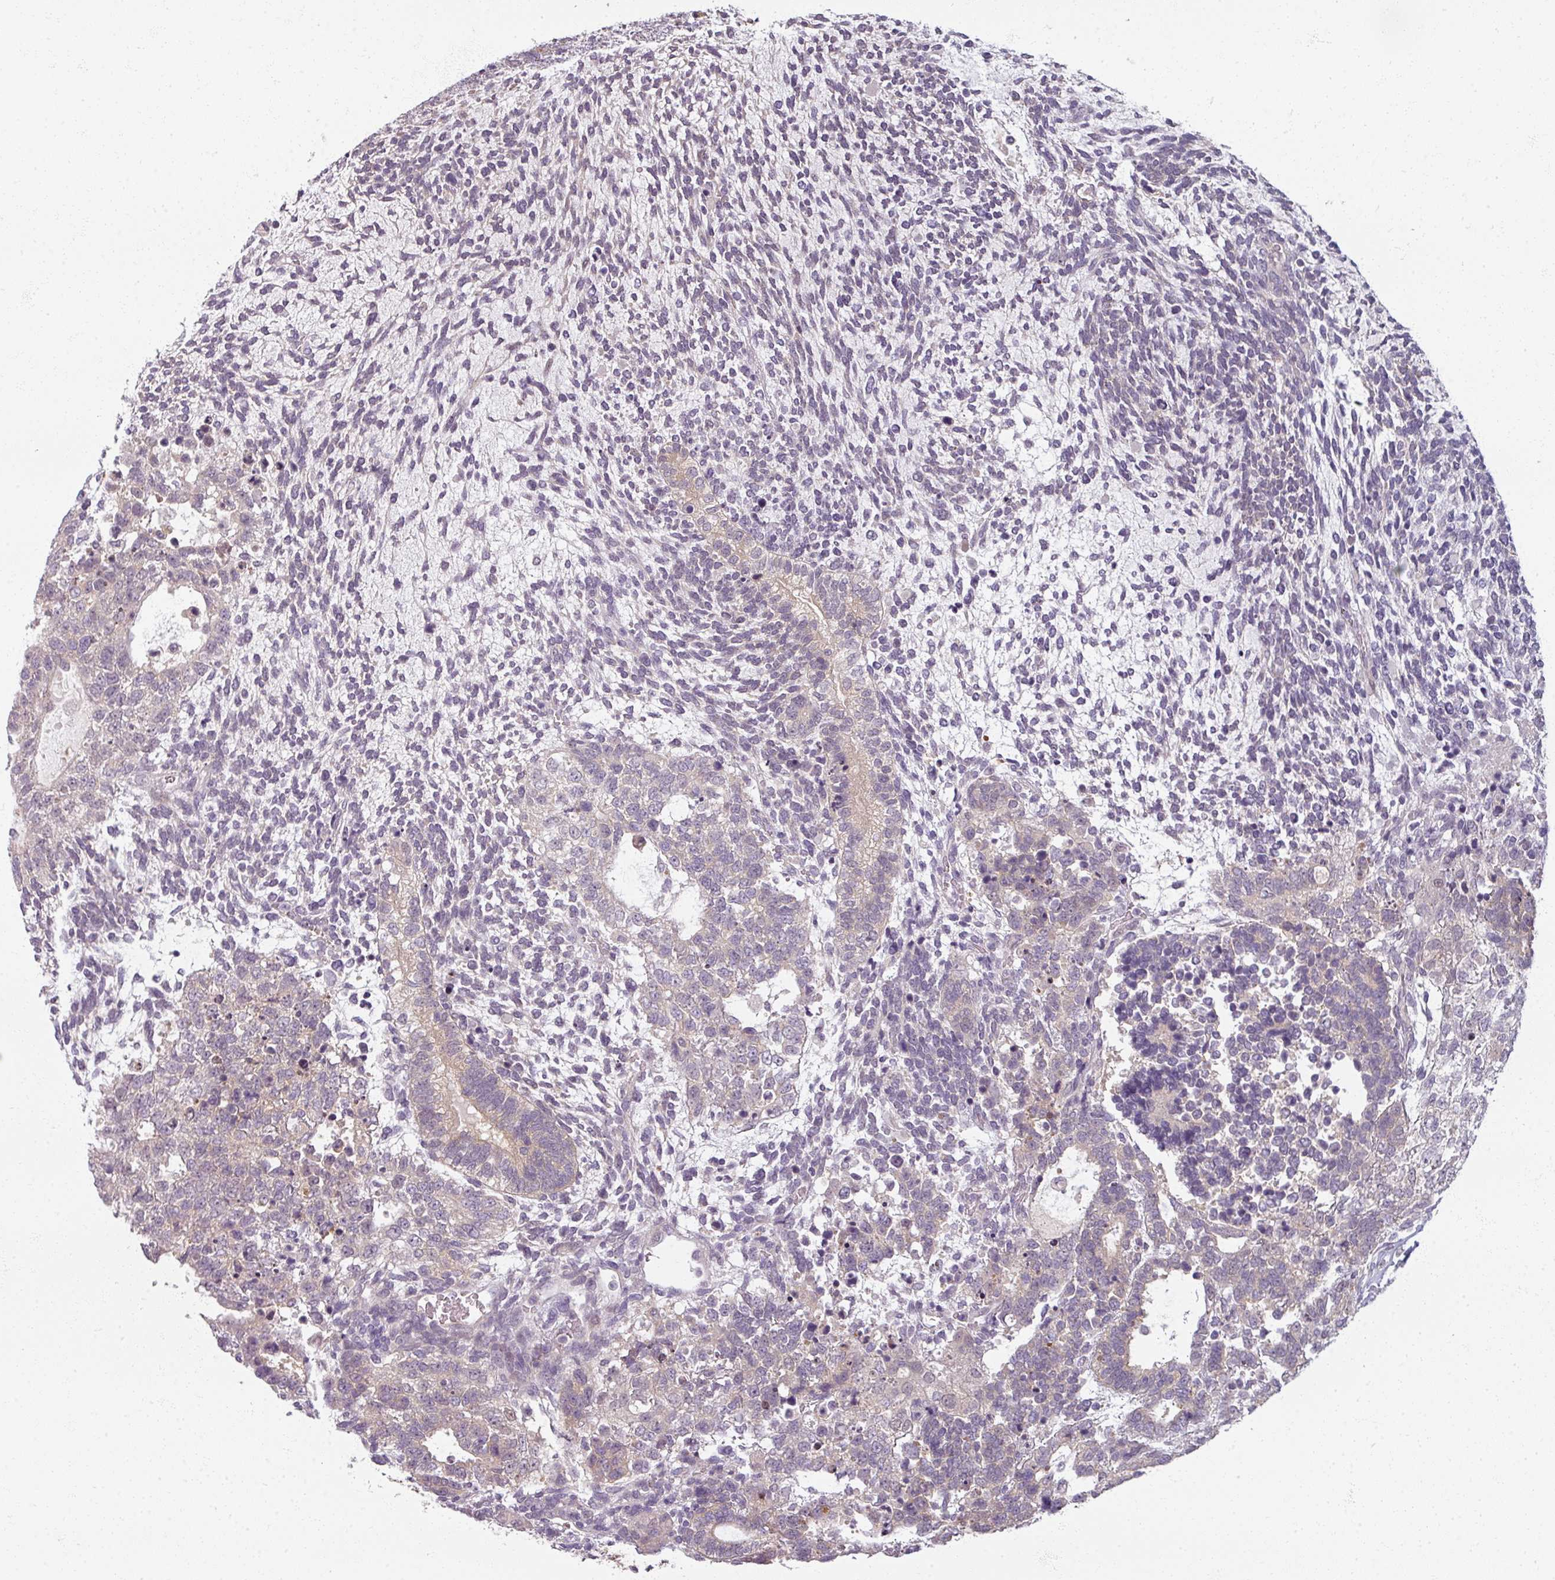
{"staining": {"intensity": "weak", "quantity": "25%-75%", "location": "cytoplasmic/membranous"}, "tissue": "testis cancer", "cell_type": "Tumor cells", "image_type": "cancer", "snomed": [{"axis": "morphology", "description": "Carcinoma, Embryonal, NOS"}, {"axis": "topography", "description": "Testis"}], "caption": "Weak cytoplasmic/membranous positivity for a protein is present in approximately 25%-75% of tumor cells of embryonal carcinoma (testis) using immunohistochemistry.", "gene": "MYMK", "patient": {"sex": "male", "age": 23}}